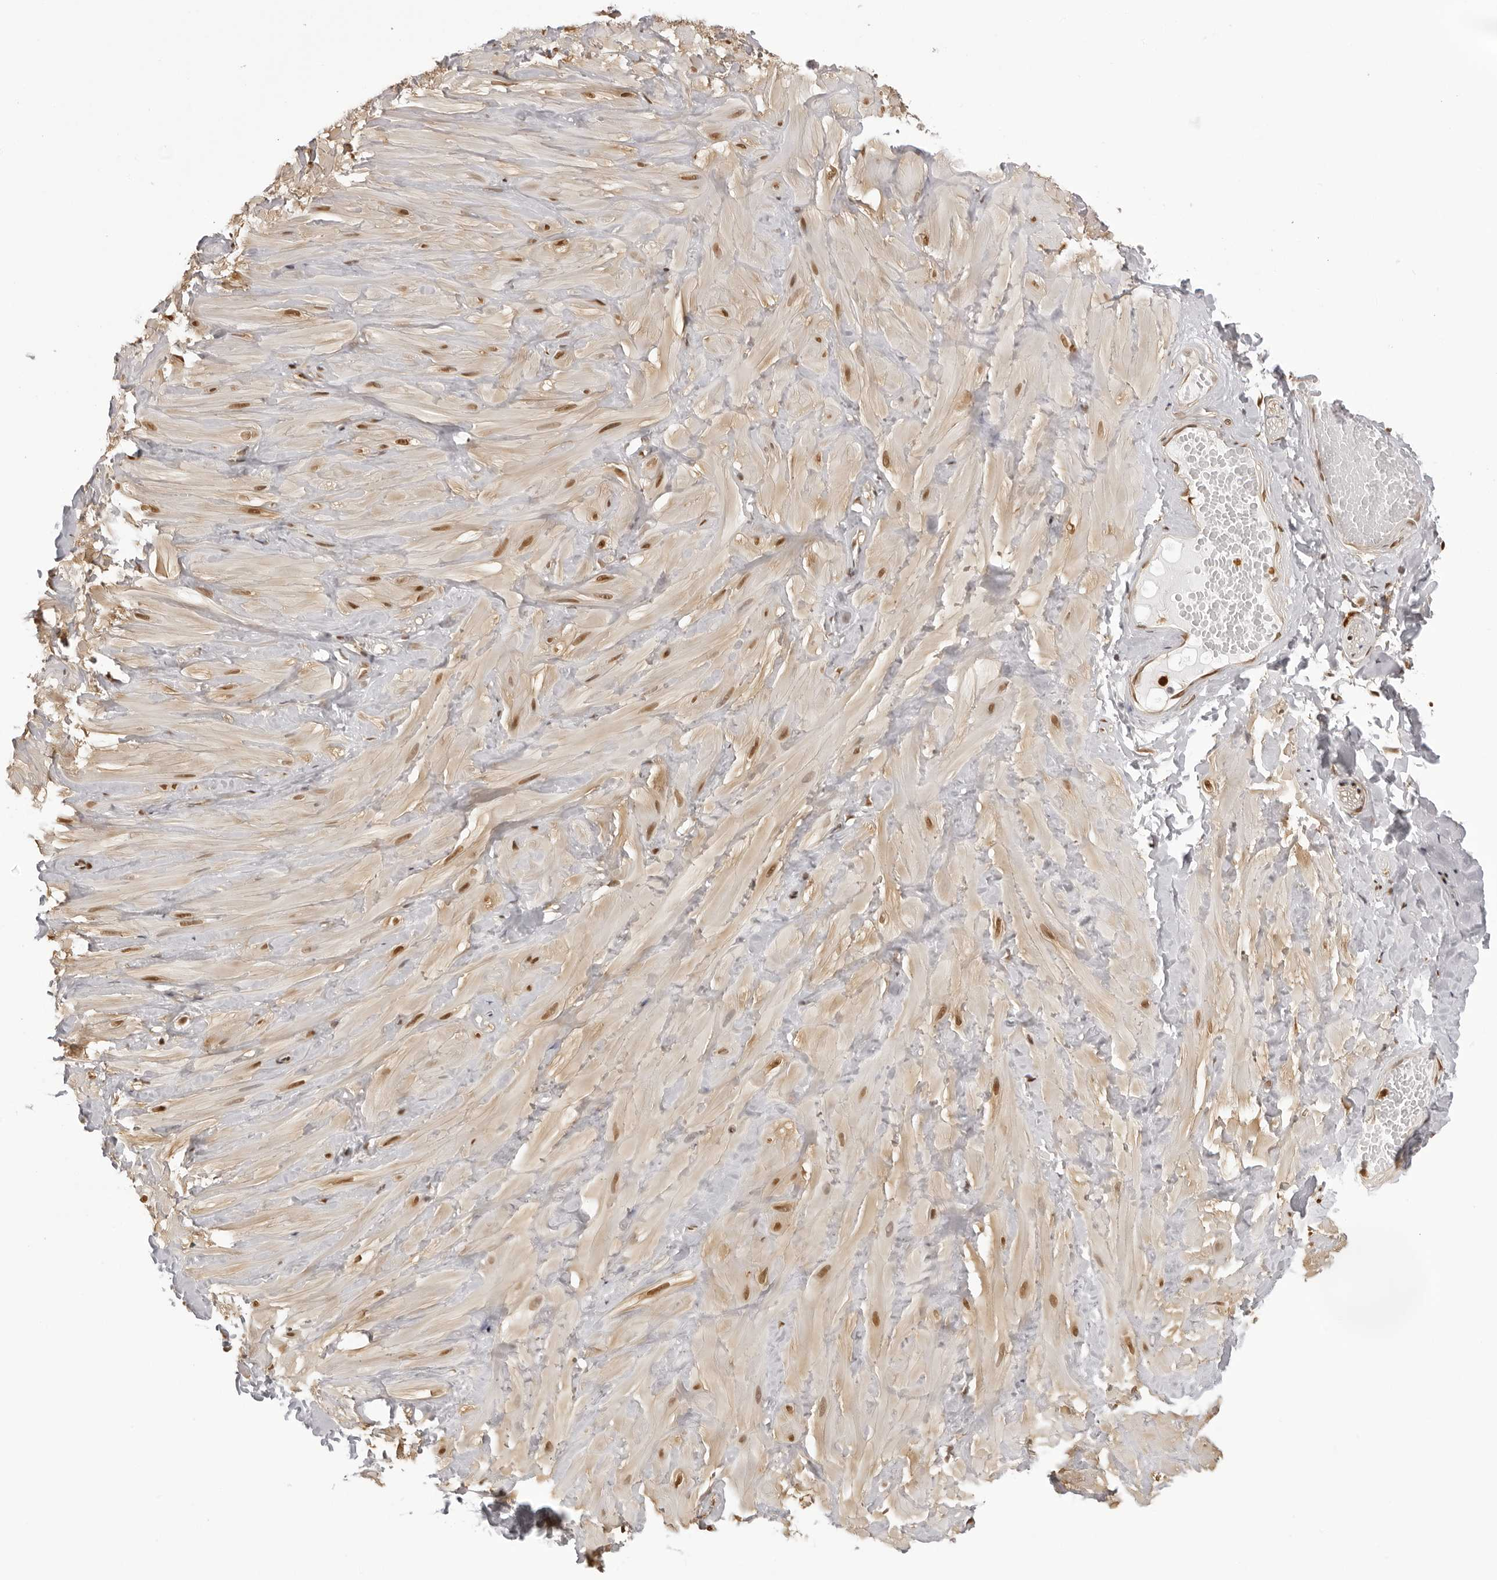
{"staining": {"intensity": "negative", "quantity": "none", "location": "none"}, "tissue": "adipose tissue", "cell_type": "Adipocytes", "image_type": "normal", "snomed": [{"axis": "morphology", "description": "Normal tissue, NOS"}, {"axis": "topography", "description": "Adipose tissue"}, {"axis": "topography", "description": "Vascular tissue"}, {"axis": "topography", "description": "Peripheral nerve tissue"}], "caption": "This is a histopathology image of IHC staining of benign adipose tissue, which shows no staining in adipocytes.", "gene": "HSPA4", "patient": {"sex": "male", "age": 25}}